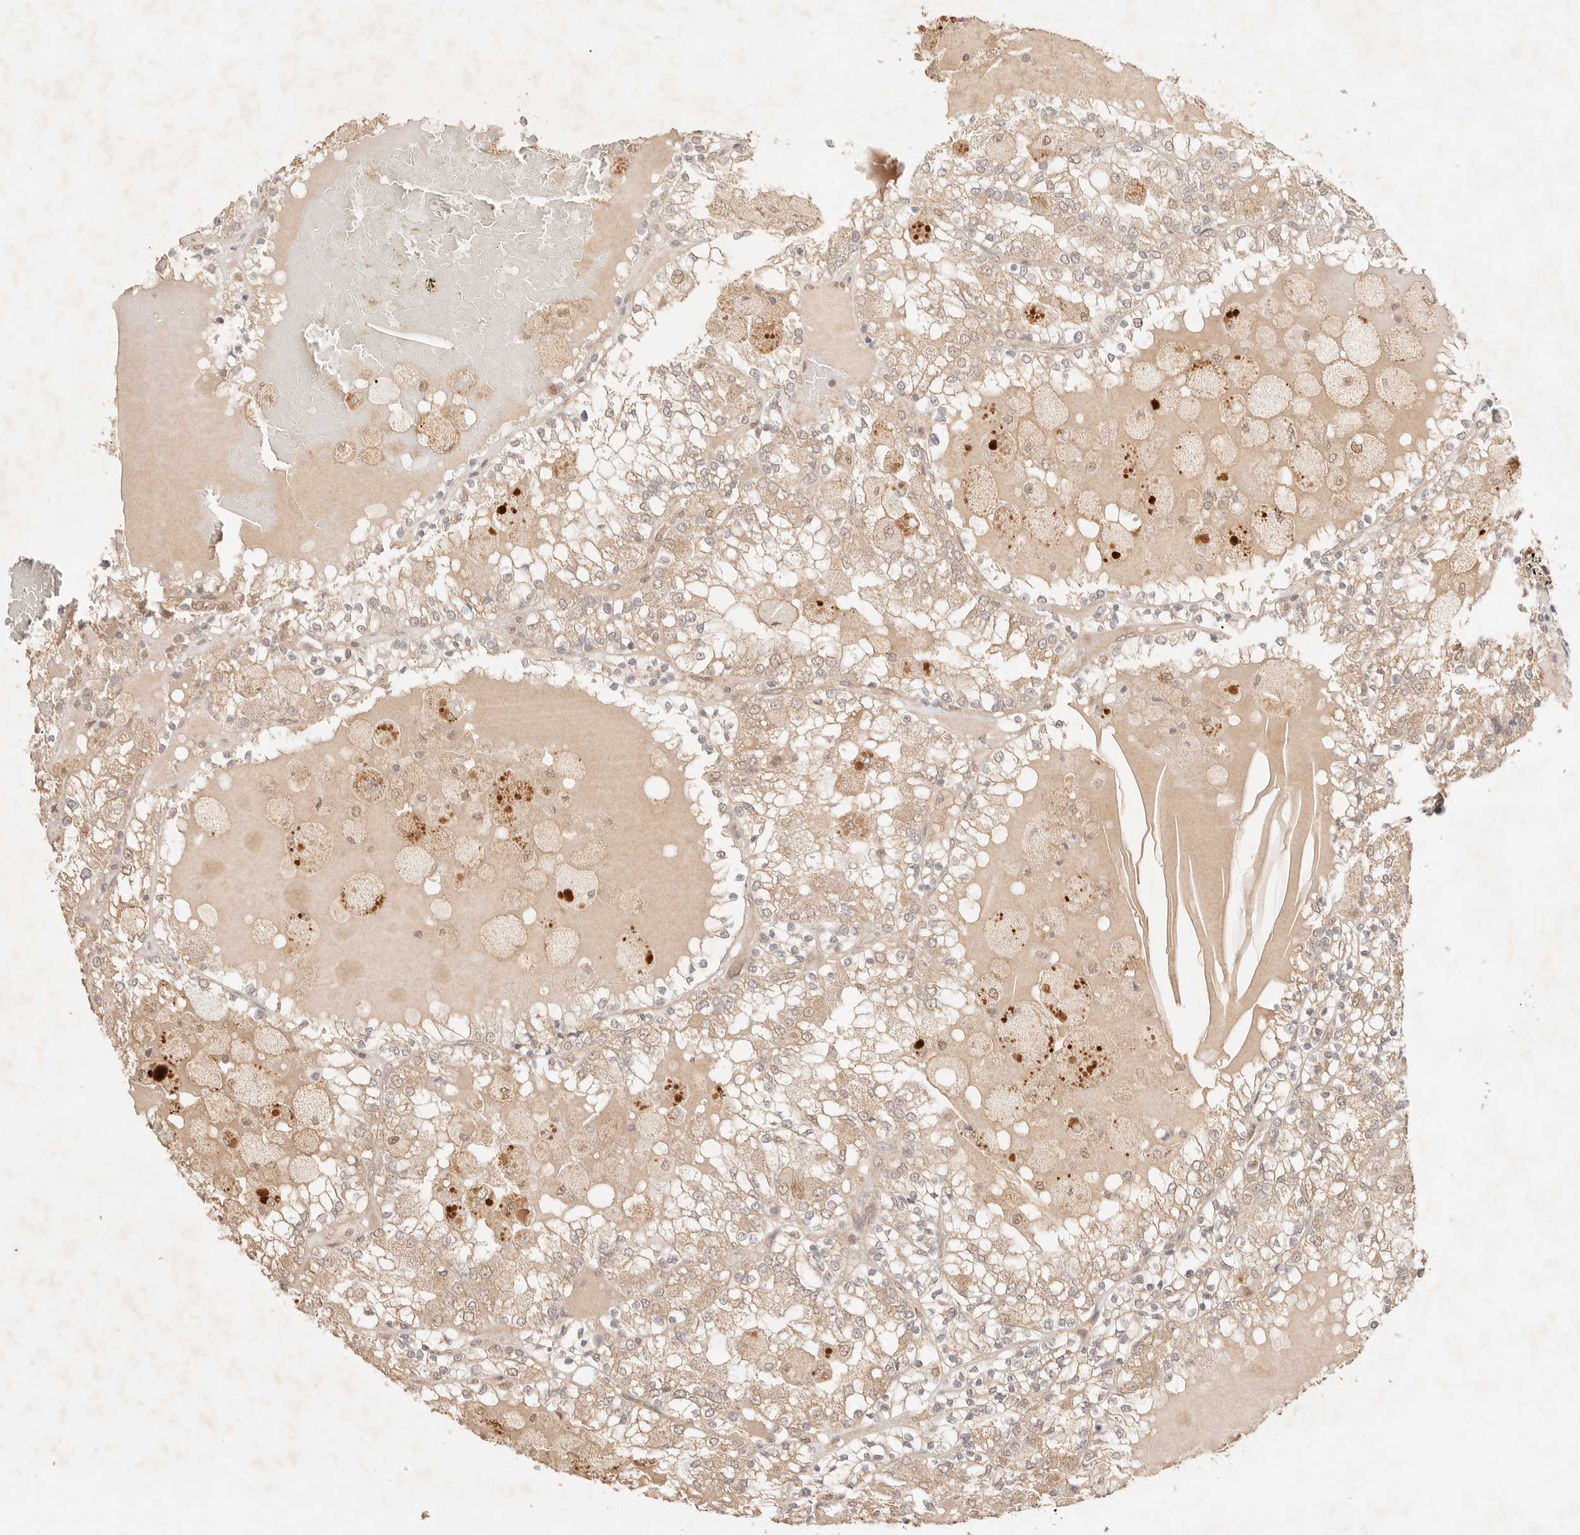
{"staining": {"intensity": "weak", "quantity": ">75%", "location": "cytoplasmic/membranous"}, "tissue": "renal cancer", "cell_type": "Tumor cells", "image_type": "cancer", "snomed": [{"axis": "morphology", "description": "Adenocarcinoma, NOS"}, {"axis": "topography", "description": "Kidney"}], "caption": "Immunohistochemical staining of renal cancer shows low levels of weak cytoplasmic/membranous positivity in approximately >75% of tumor cells.", "gene": "TRIM11", "patient": {"sex": "female", "age": 56}}